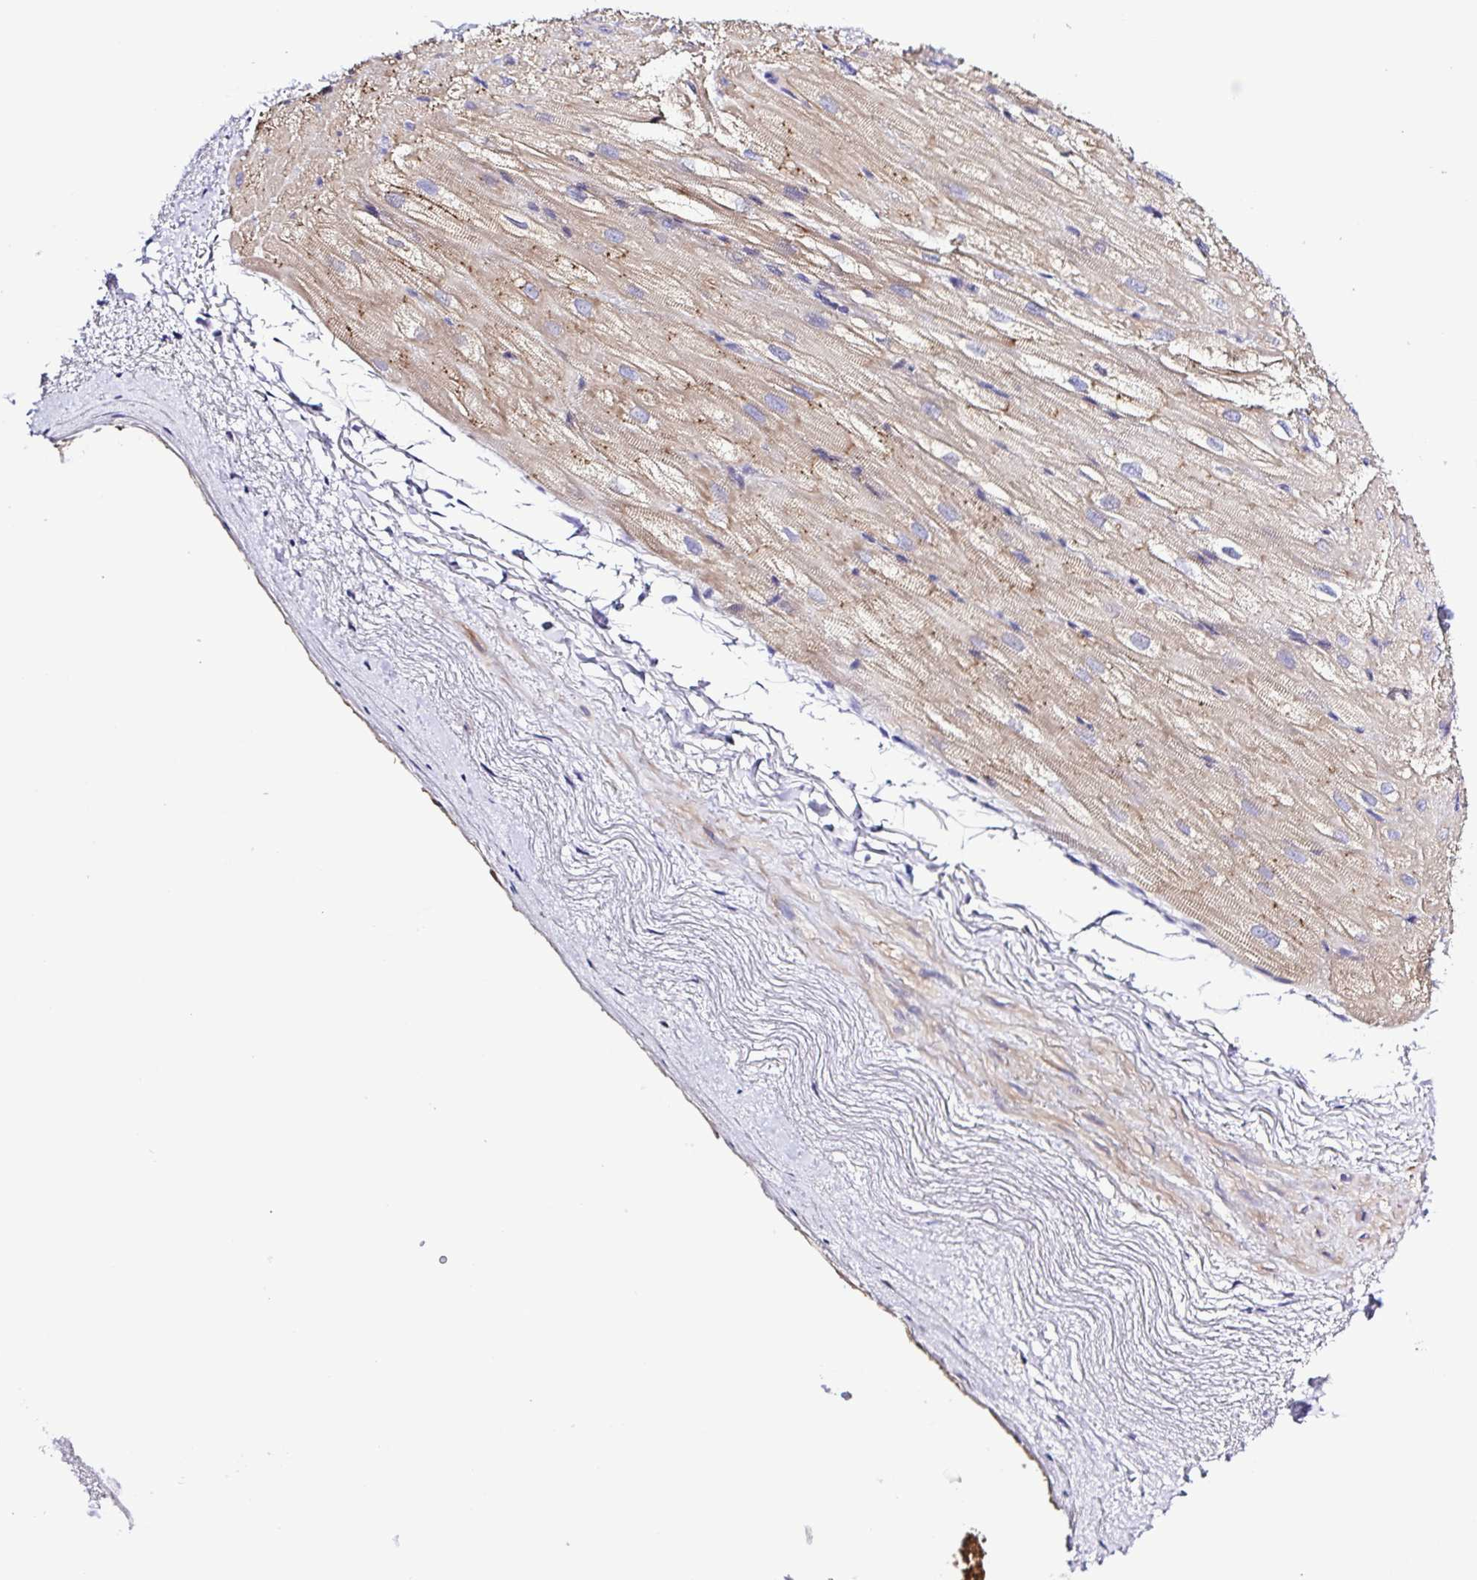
{"staining": {"intensity": "weak", "quantity": "25%-75%", "location": "cytoplasmic/membranous"}, "tissue": "heart muscle", "cell_type": "Cardiomyocytes", "image_type": "normal", "snomed": [{"axis": "morphology", "description": "Normal tissue, NOS"}, {"axis": "topography", "description": "Heart"}], "caption": "Immunohistochemistry staining of unremarkable heart muscle, which shows low levels of weak cytoplasmic/membranous staining in about 25%-75% of cardiomyocytes indicating weak cytoplasmic/membranous protein expression. The staining was performed using DAB (brown) for protein detection and nuclei were counterstained in hematoxylin (blue).", "gene": "GABBR2", "patient": {"sex": "male", "age": 62}}